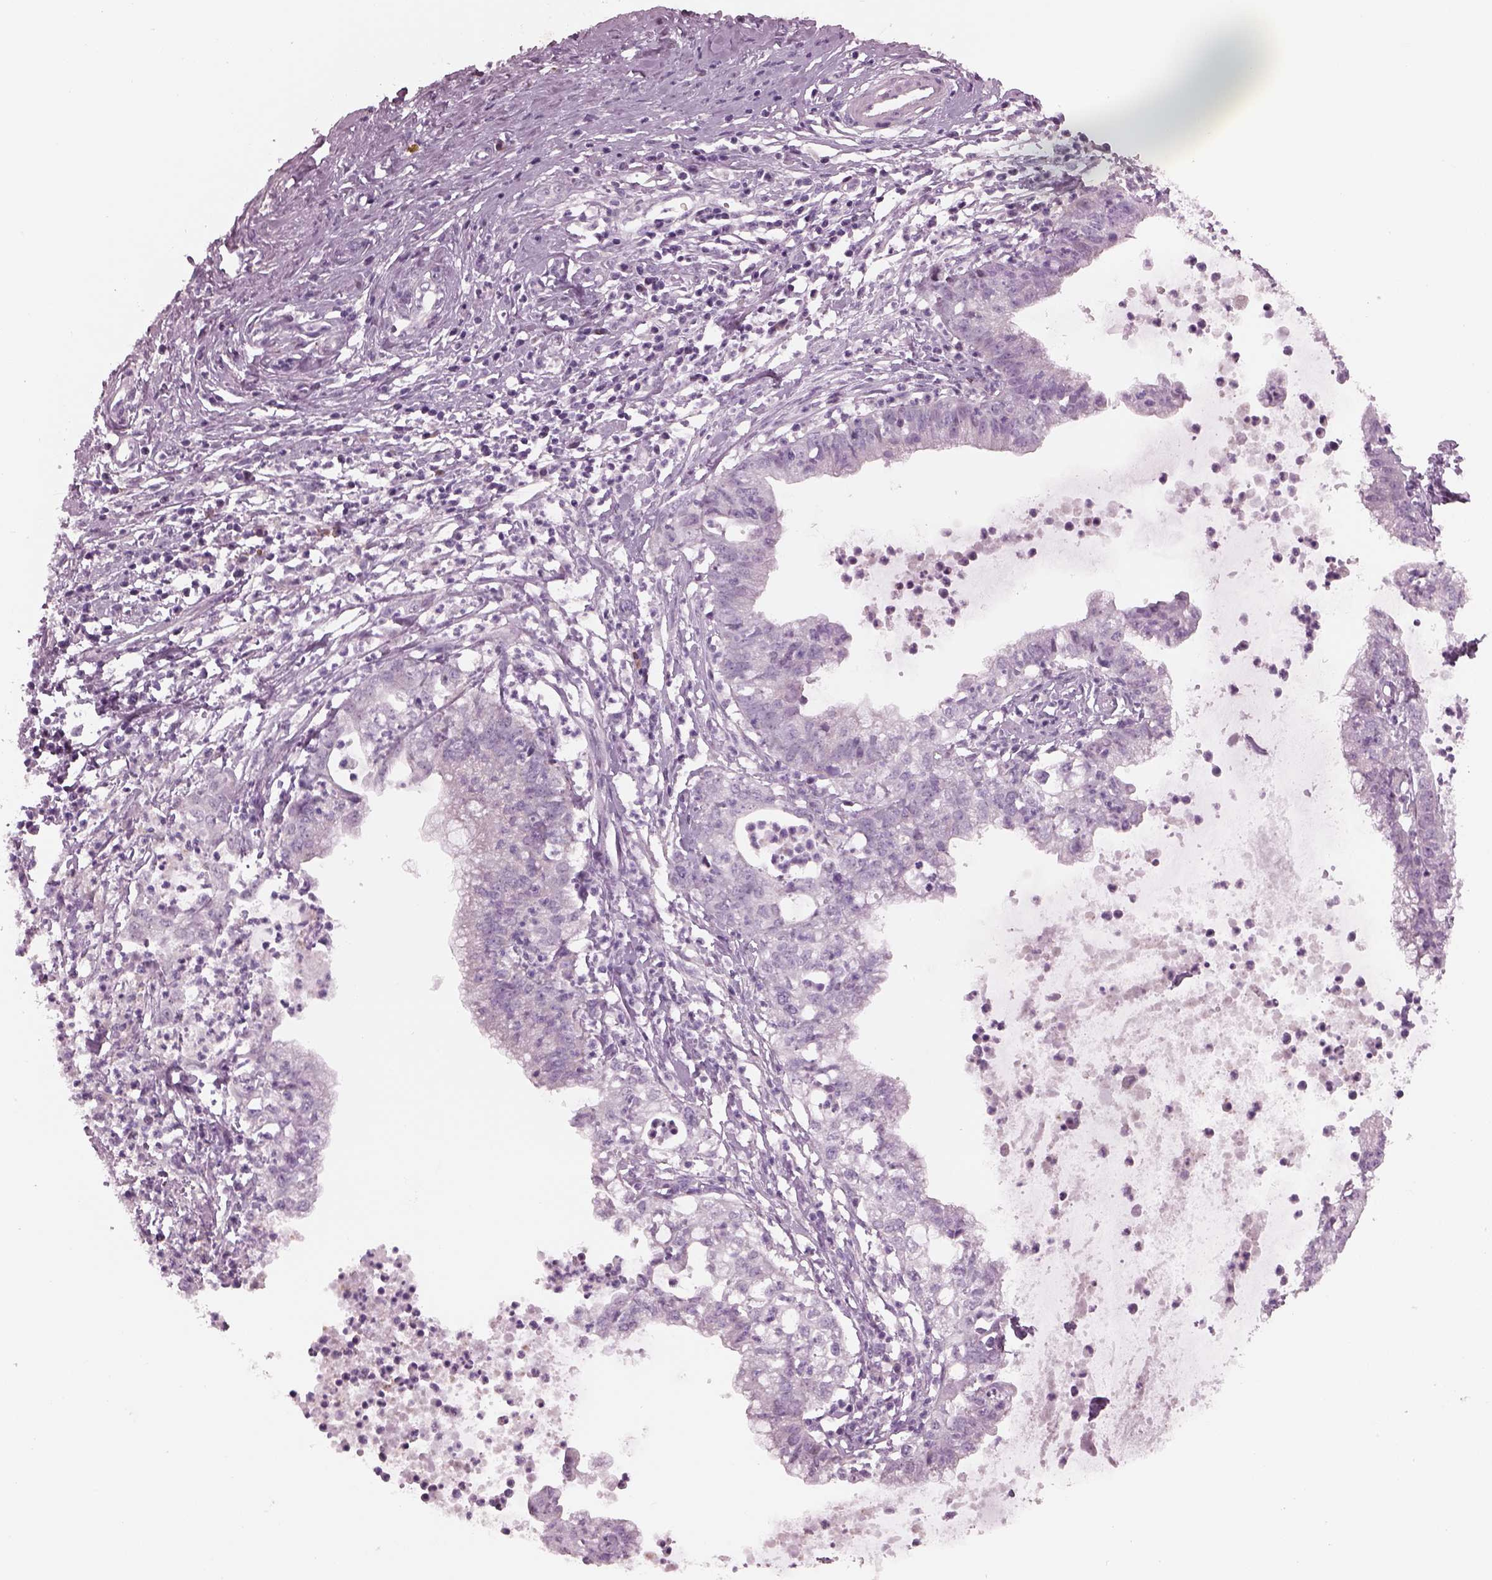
{"staining": {"intensity": "negative", "quantity": "none", "location": "none"}, "tissue": "cervical cancer", "cell_type": "Tumor cells", "image_type": "cancer", "snomed": [{"axis": "morphology", "description": "Normal tissue, NOS"}, {"axis": "morphology", "description": "Adenocarcinoma, NOS"}, {"axis": "topography", "description": "Cervix"}], "caption": "The micrograph reveals no significant expression in tumor cells of cervical adenocarcinoma.", "gene": "CYLC1", "patient": {"sex": "female", "age": 38}}